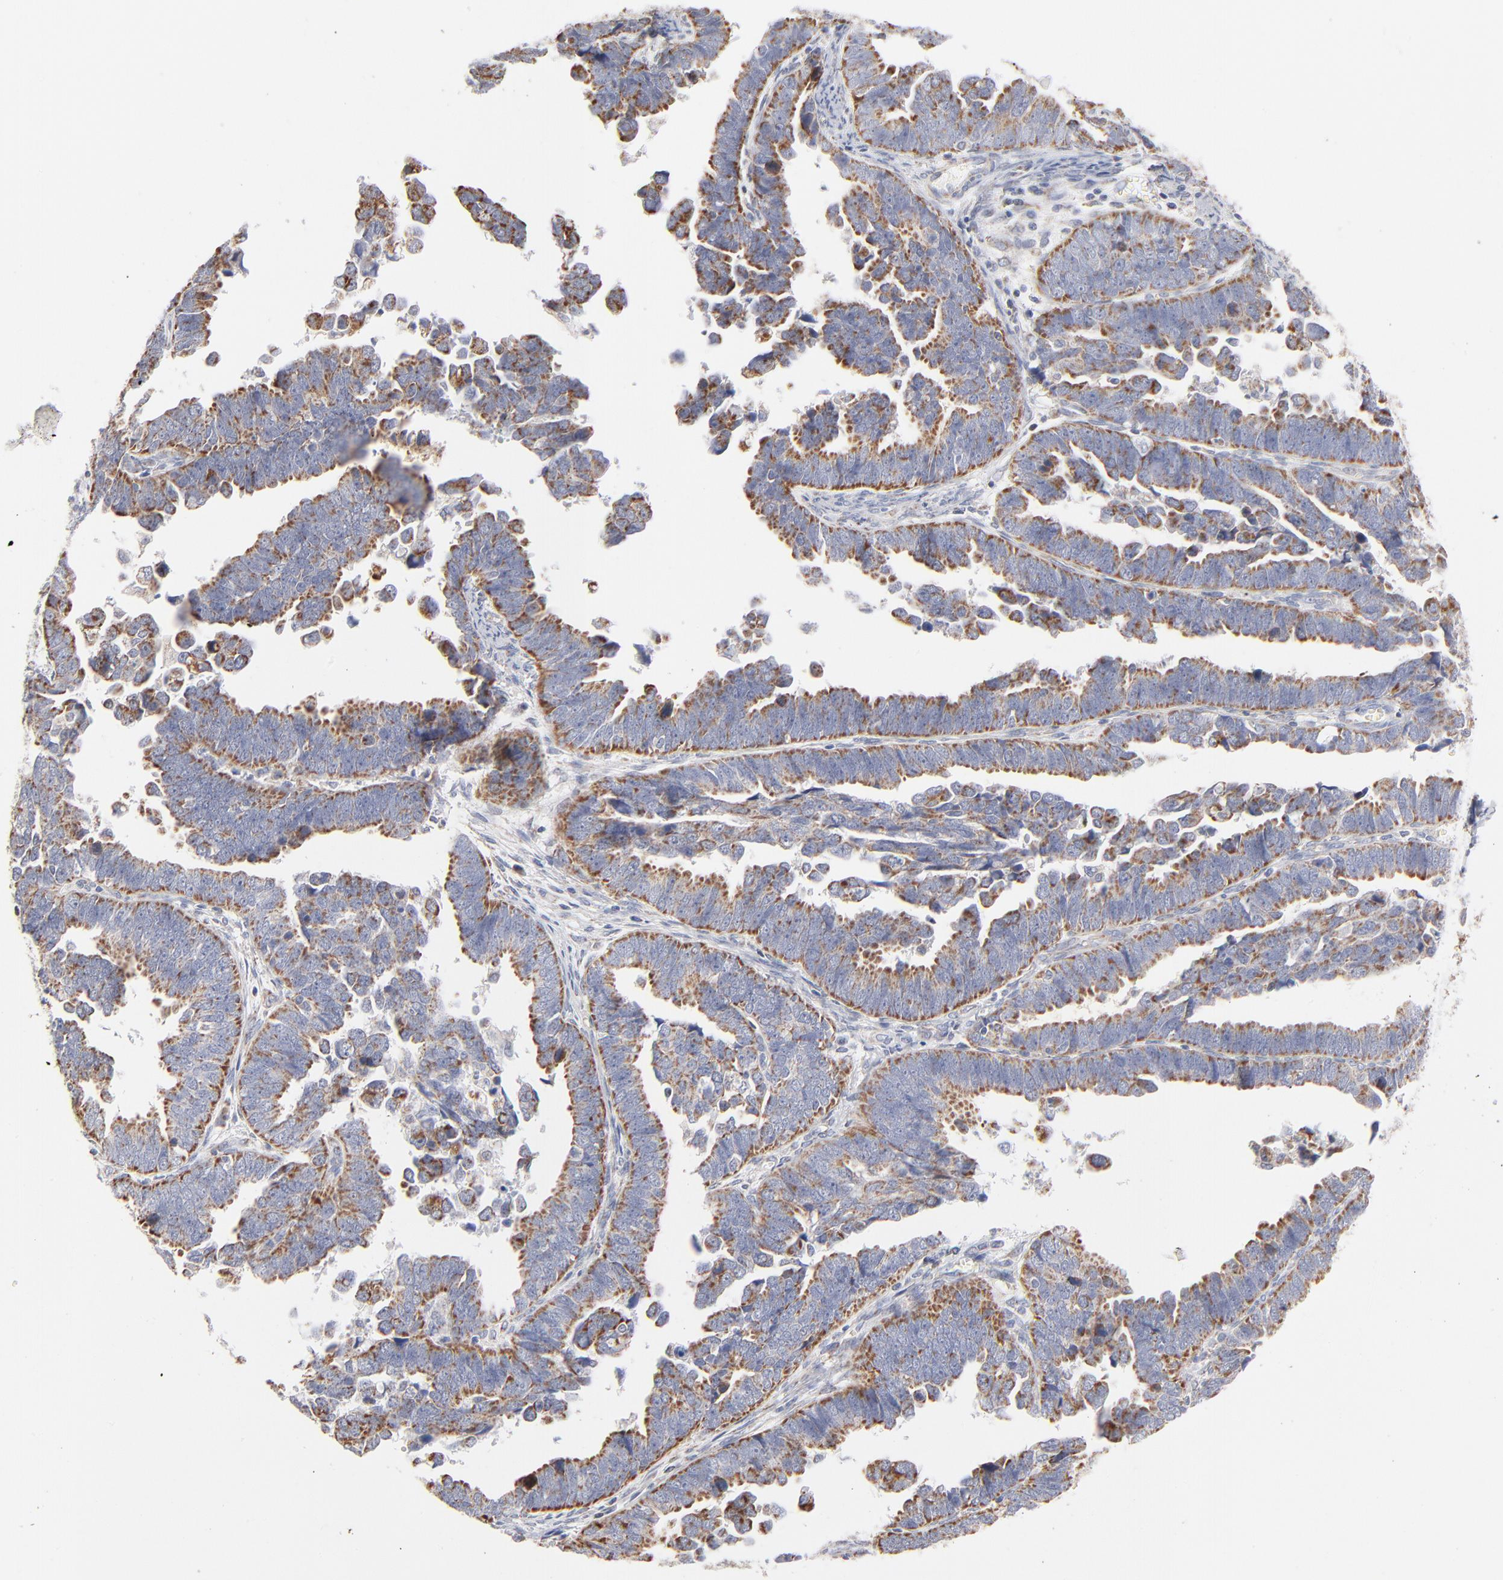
{"staining": {"intensity": "moderate", "quantity": ">75%", "location": "cytoplasmic/membranous"}, "tissue": "endometrial cancer", "cell_type": "Tumor cells", "image_type": "cancer", "snomed": [{"axis": "morphology", "description": "Adenocarcinoma, NOS"}, {"axis": "topography", "description": "Endometrium"}], "caption": "Immunohistochemistry (IHC) of human adenocarcinoma (endometrial) demonstrates medium levels of moderate cytoplasmic/membranous positivity in about >75% of tumor cells.", "gene": "MRPL58", "patient": {"sex": "female", "age": 75}}